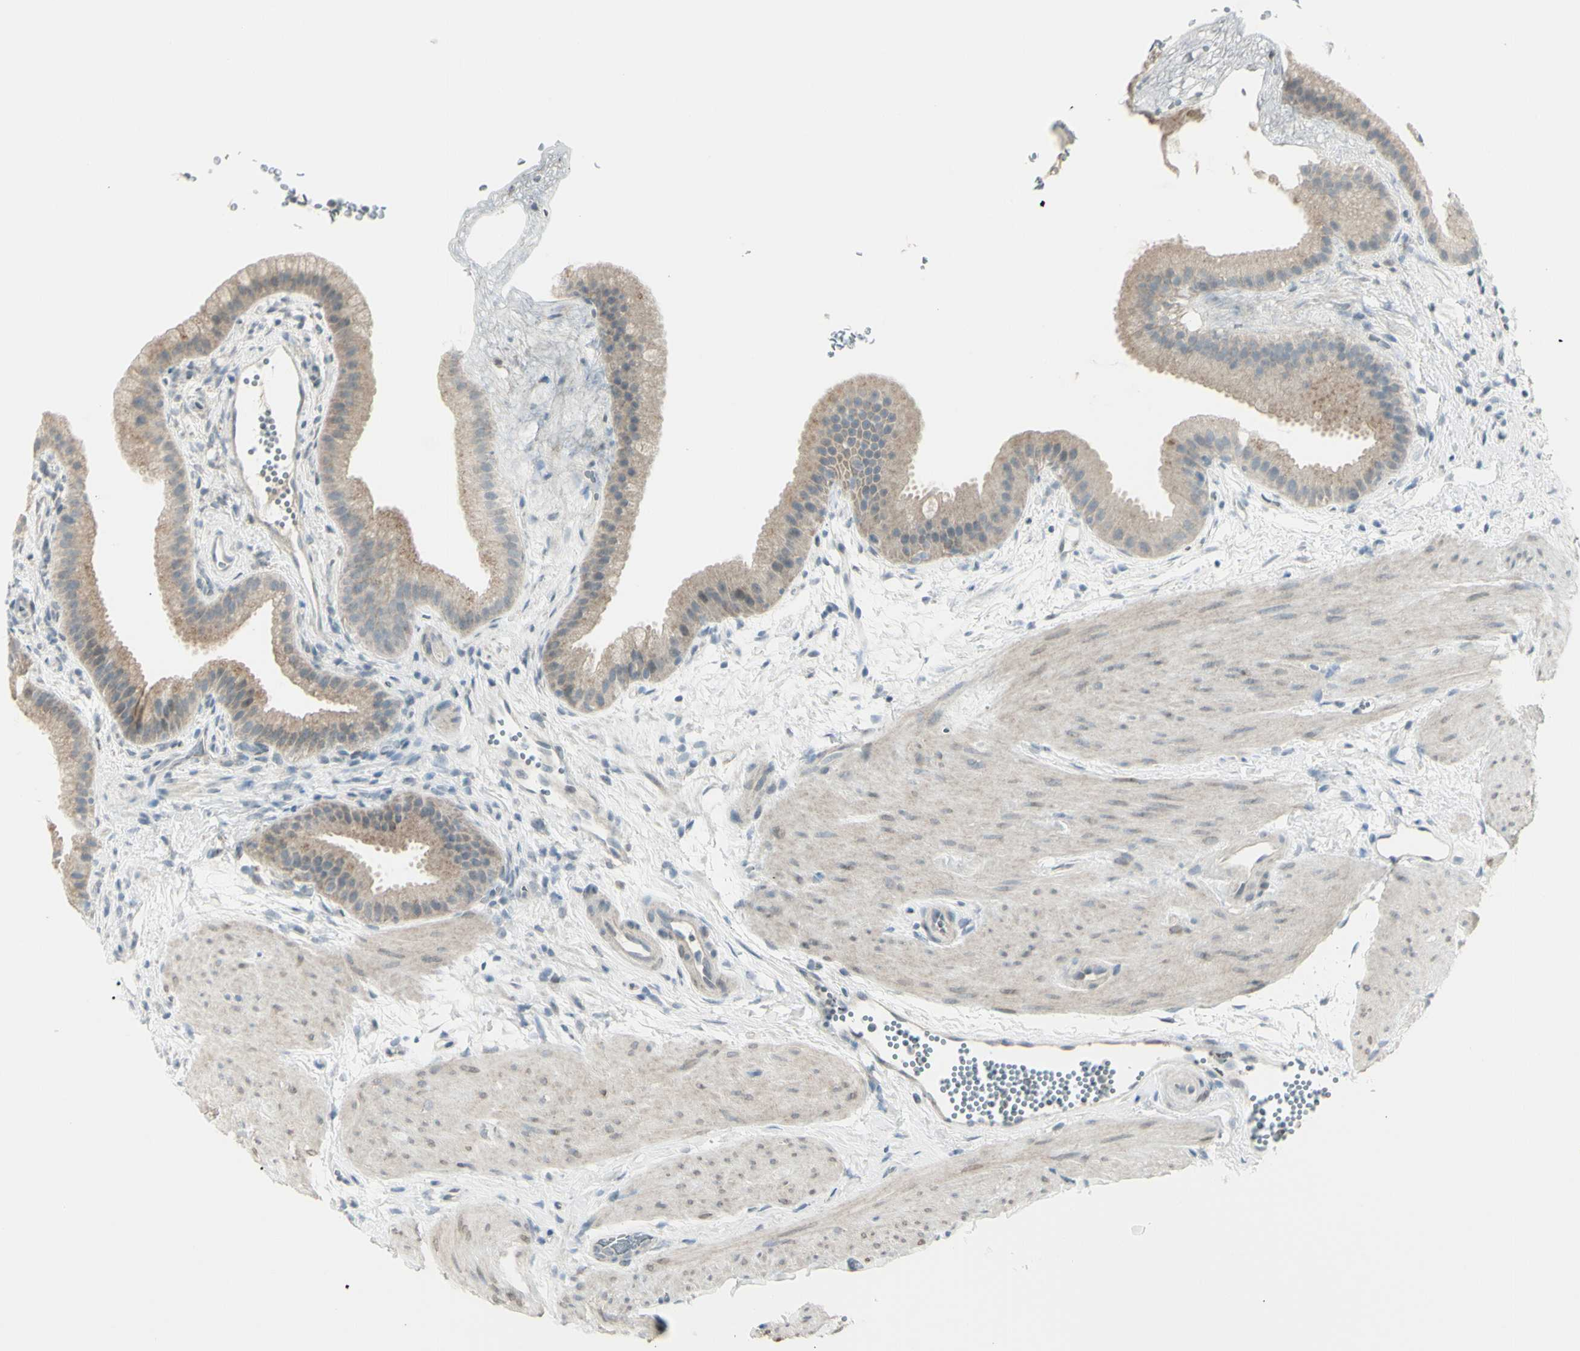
{"staining": {"intensity": "weak", "quantity": ">75%", "location": "cytoplasmic/membranous"}, "tissue": "gallbladder", "cell_type": "Glandular cells", "image_type": "normal", "snomed": [{"axis": "morphology", "description": "Normal tissue, NOS"}, {"axis": "topography", "description": "Gallbladder"}], "caption": "This is a micrograph of immunohistochemistry (IHC) staining of normal gallbladder, which shows weak expression in the cytoplasmic/membranous of glandular cells.", "gene": "SH3GL2", "patient": {"sex": "female", "age": 64}}